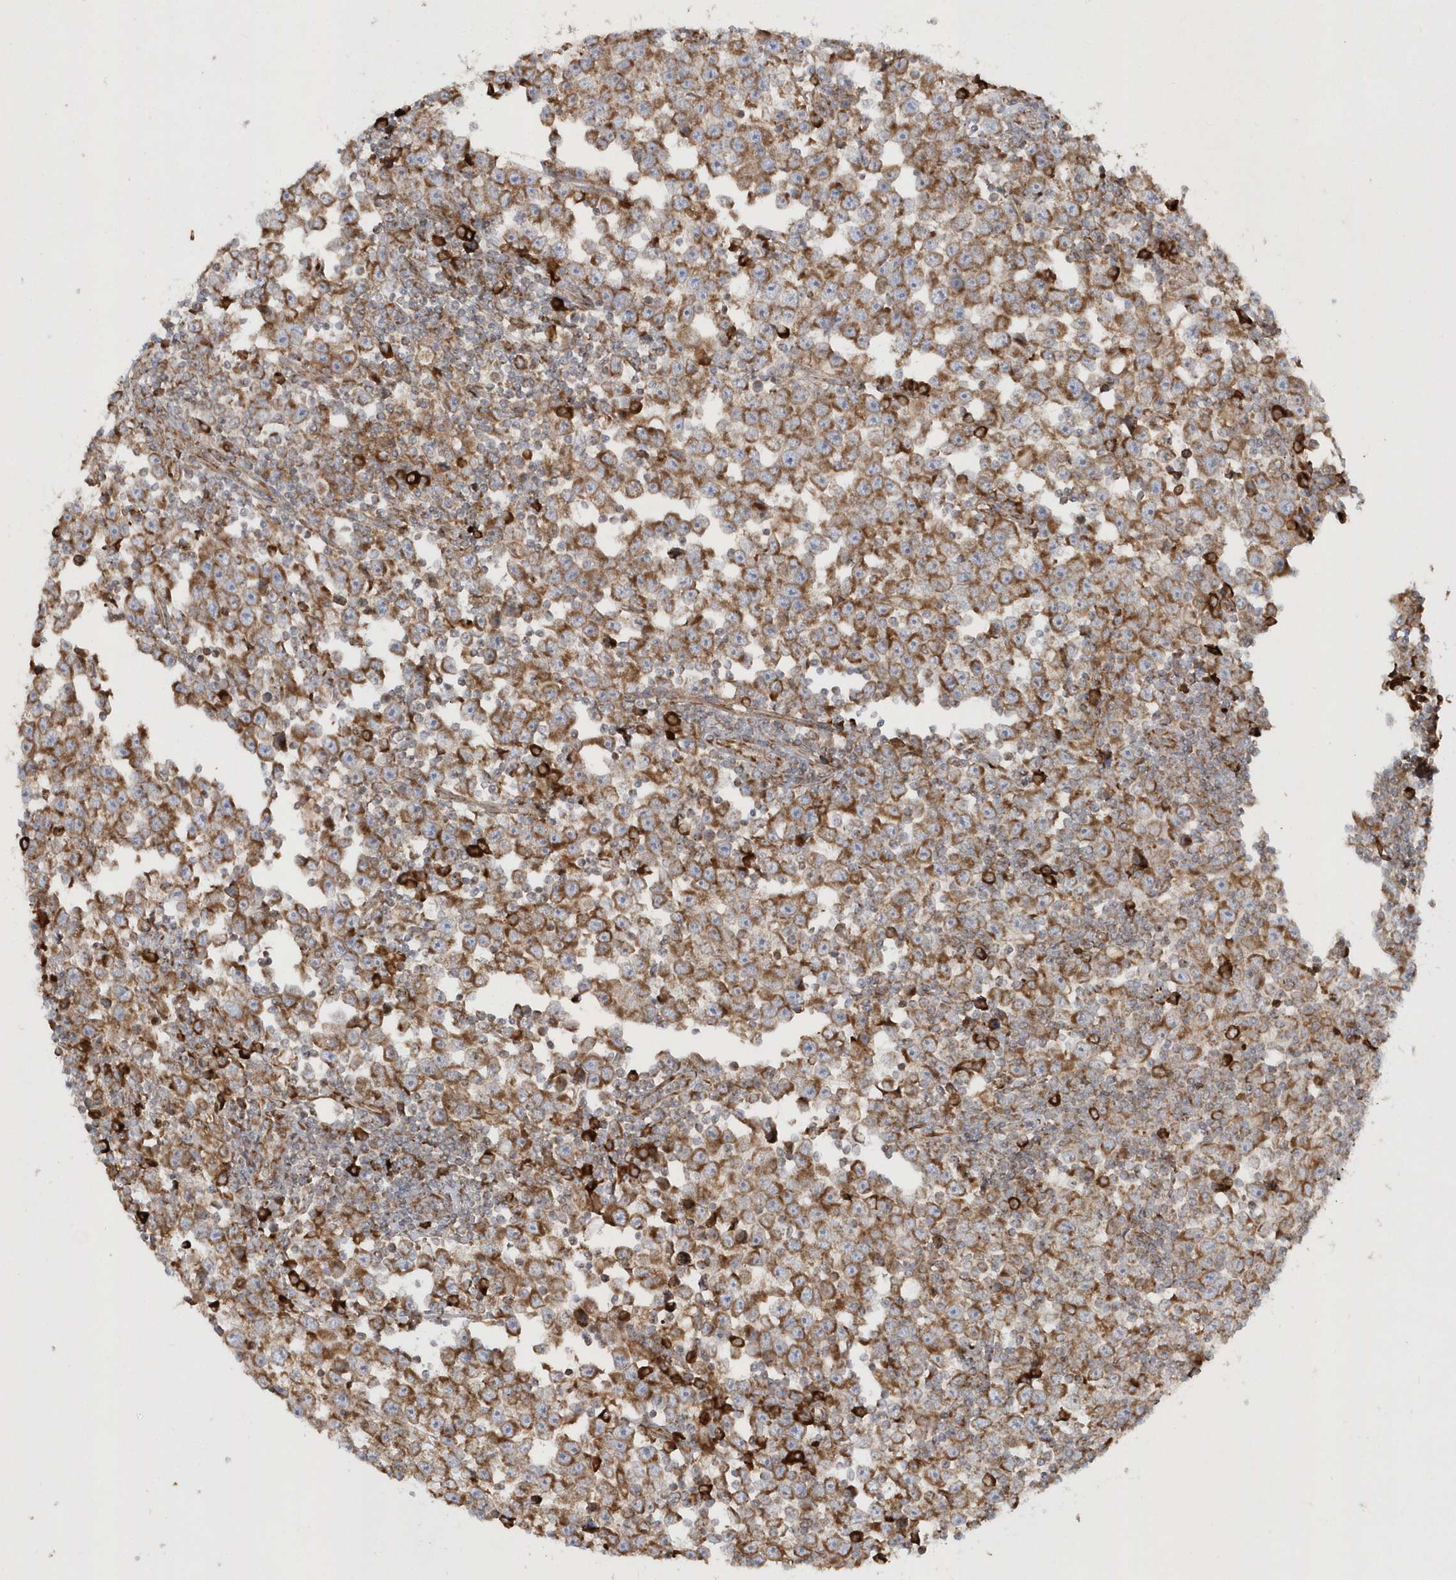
{"staining": {"intensity": "moderate", "quantity": ">75%", "location": "cytoplasmic/membranous"}, "tissue": "testis cancer", "cell_type": "Tumor cells", "image_type": "cancer", "snomed": [{"axis": "morphology", "description": "Normal tissue, NOS"}, {"axis": "morphology", "description": "Seminoma, NOS"}, {"axis": "topography", "description": "Testis"}], "caption": "Protein analysis of seminoma (testis) tissue displays moderate cytoplasmic/membranous expression in approximately >75% of tumor cells.", "gene": "SH3BP2", "patient": {"sex": "male", "age": 43}}